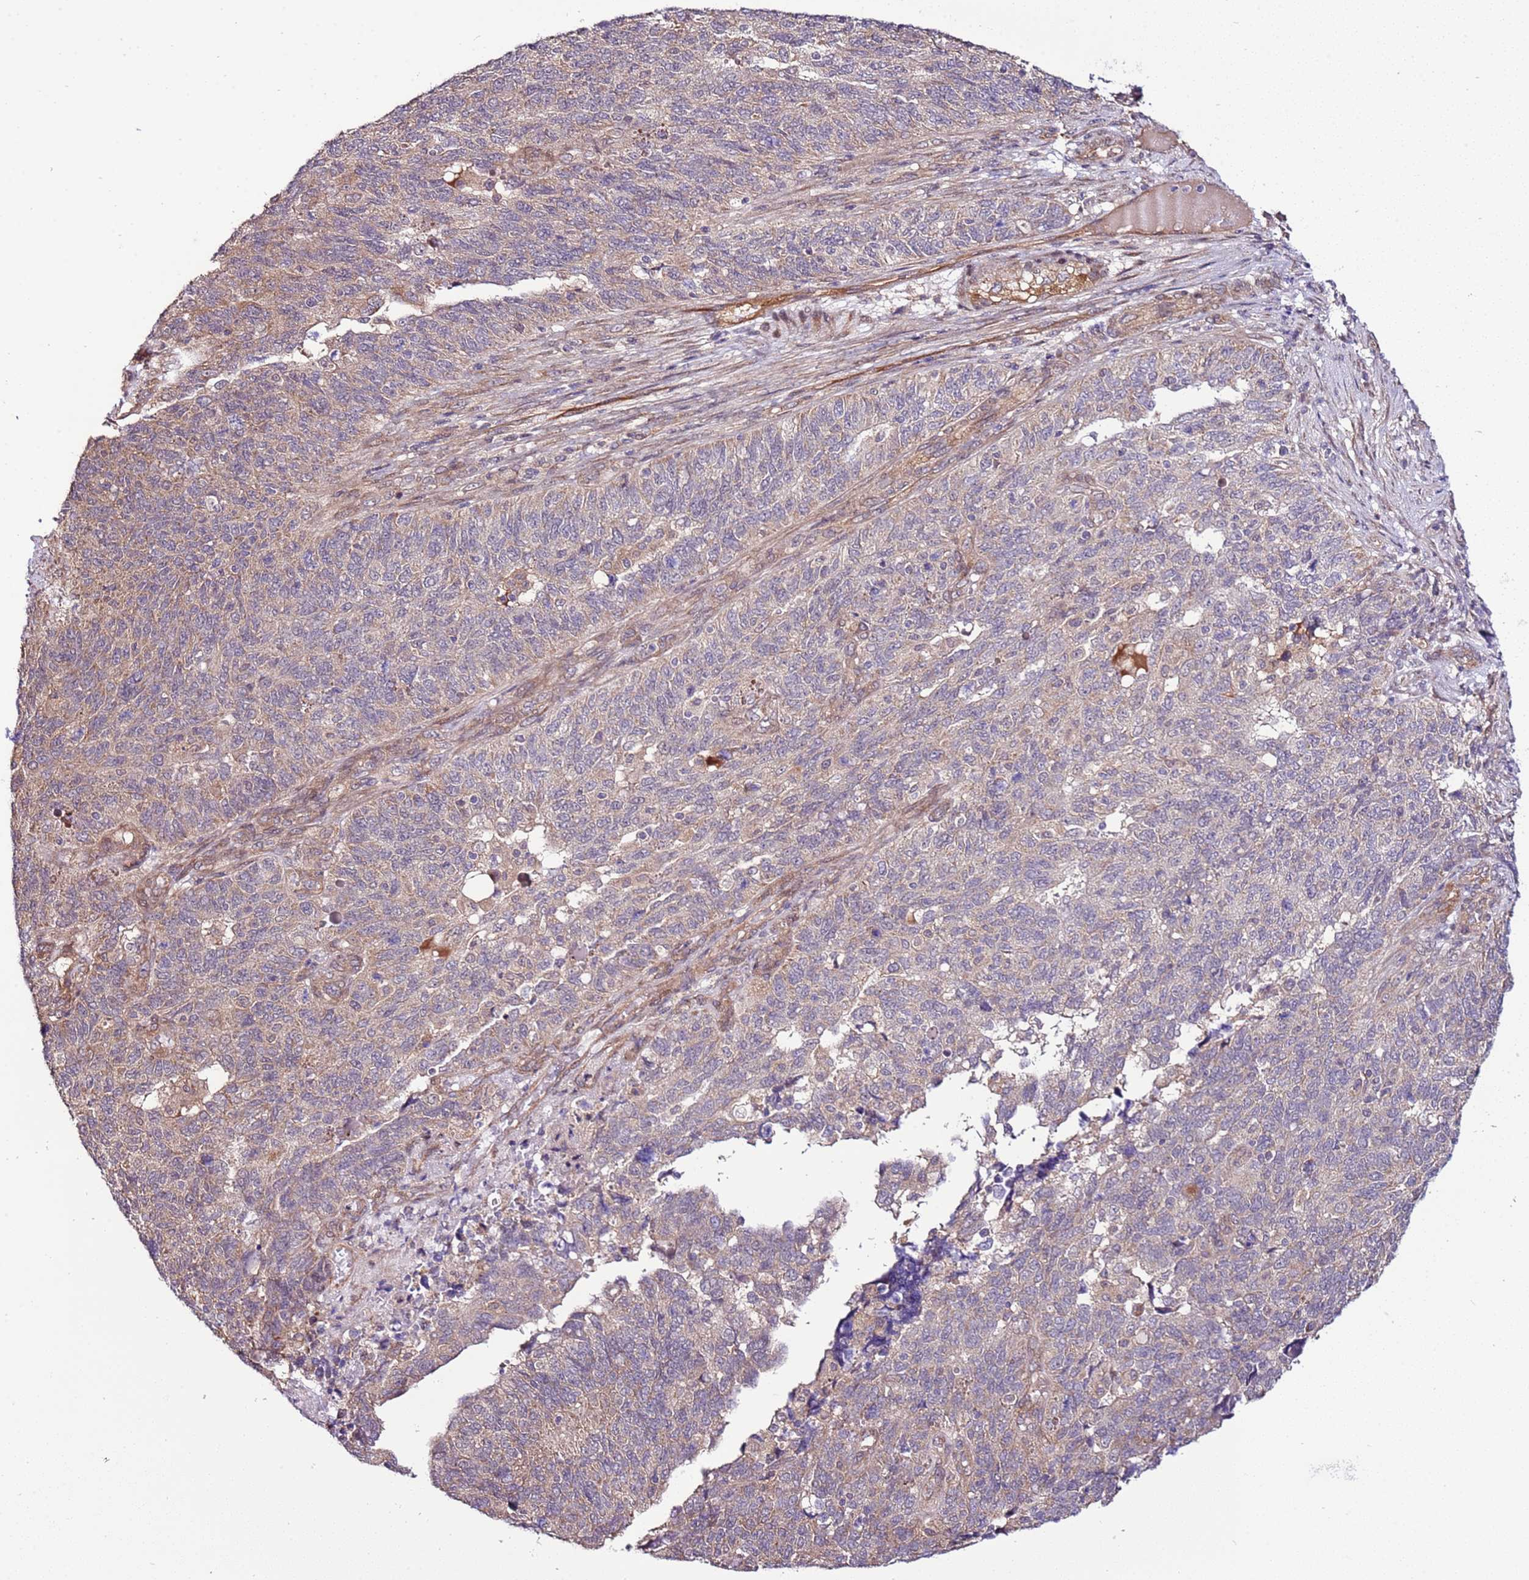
{"staining": {"intensity": "weak", "quantity": "<25%", "location": "cytoplasmic/membranous"}, "tissue": "endometrial cancer", "cell_type": "Tumor cells", "image_type": "cancer", "snomed": [{"axis": "morphology", "description": "Adenocarcinoma, NOS"}, {"axis": "topography", "description": "Endometrium"}], "caption": "An image of human adenocarcinoma (endometrial) is negative for staining in tumor cells.", "gene": "SCARA3", "patient": {"sex": "female", "age": 66}}